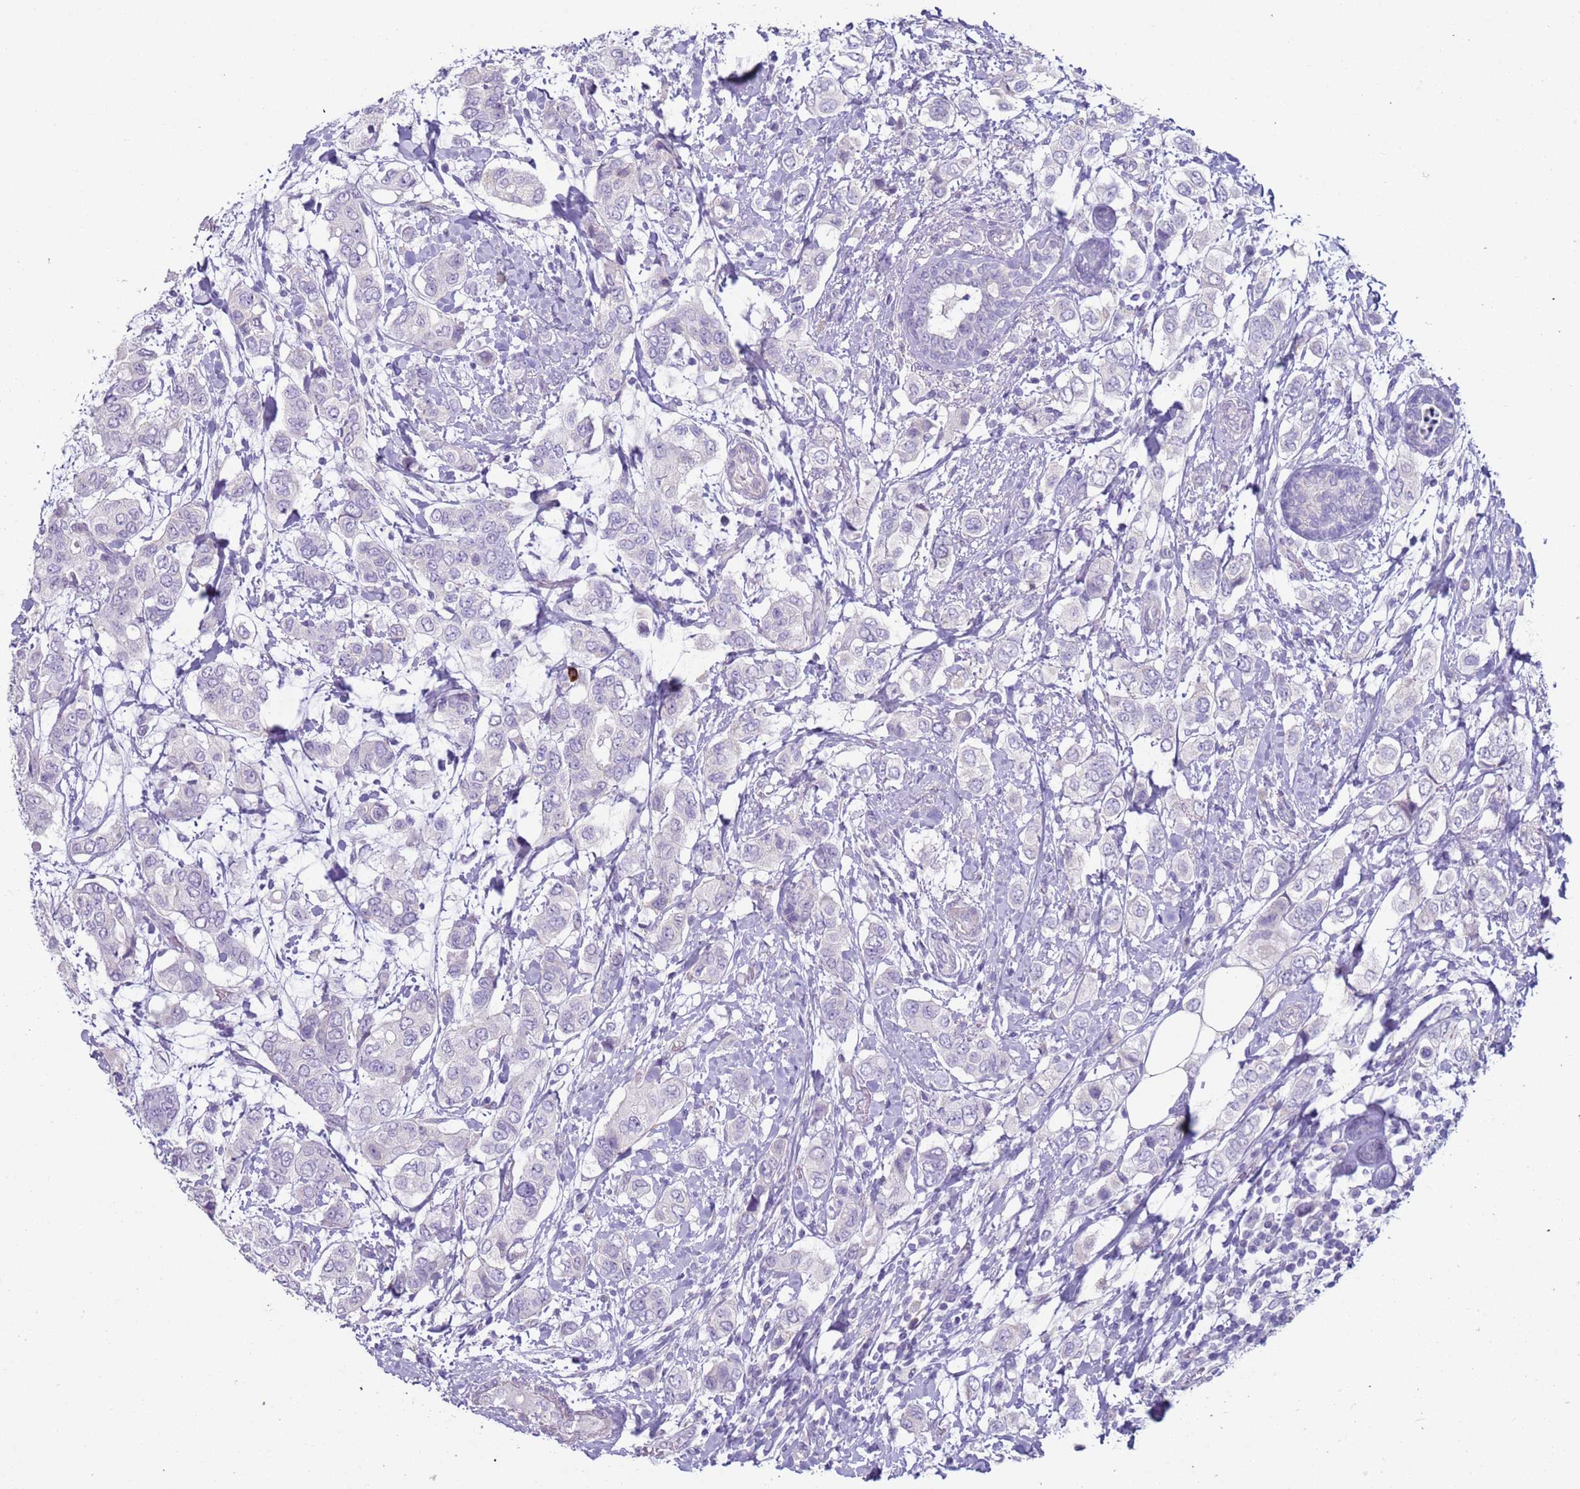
{"staining": {"intensity": "negative", "quantity": "none", "location": "none"}, "tissue": "breast cancer", "cell_type": "Tumor cells", "image_type": "cancer", "snomed": [{"axis": "morphology", "description": "Lobular carcinoma"}, {"axis": "topography", "description": "Breast"}], "caption": "Histopathology image shows no significant protein staining in tumor cells of breast lobular carcinoma.", "gene": "NPAP1", "patient": {"sex": "female", "age": 51}}